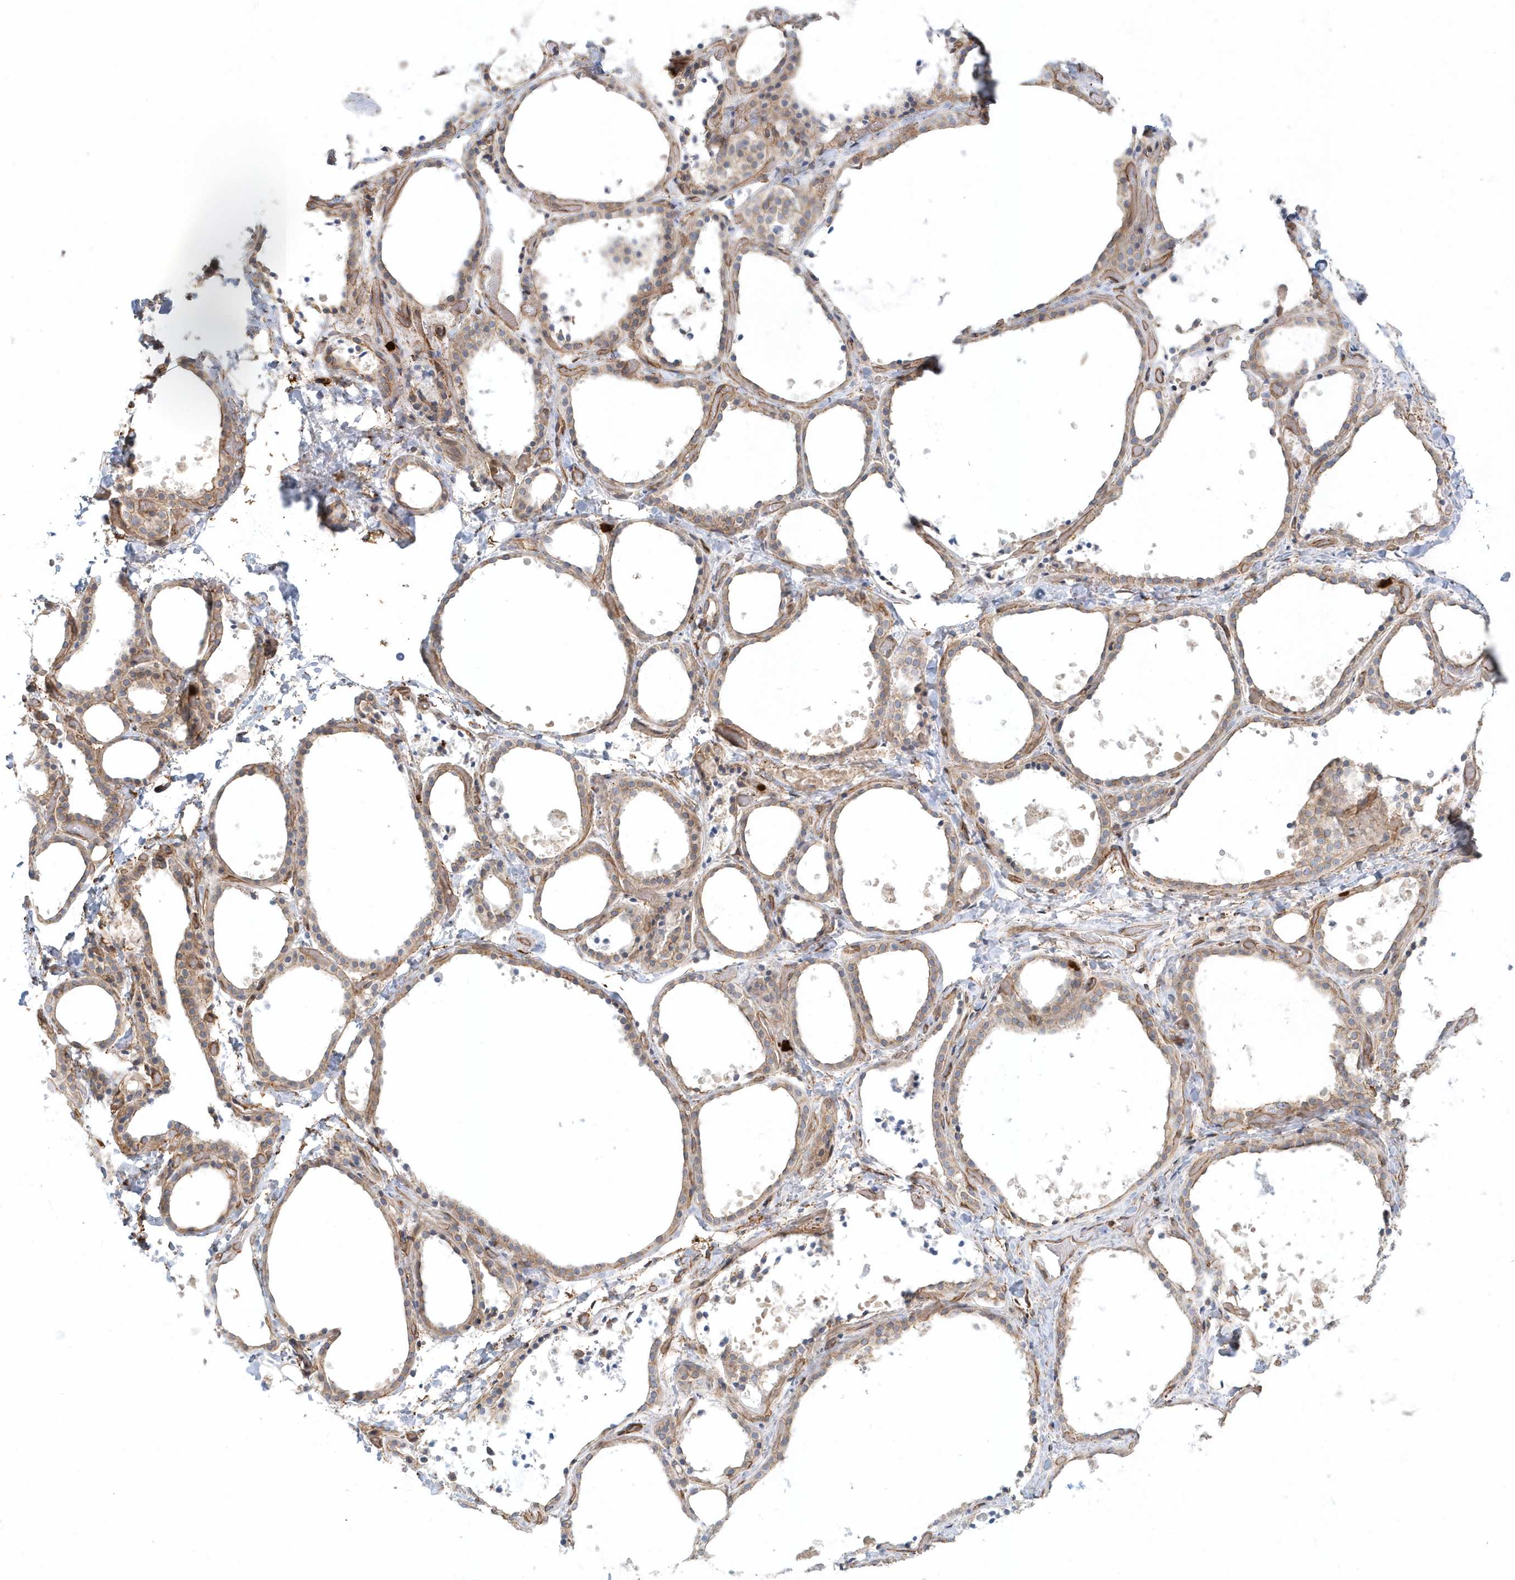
{"staining": {"intensity": "weak", "quantity": ">75%", "location": "cytoplasmic/membranous"}, "tissue": "thyroid gland", "cell_type": "Glandular cells", "image_type": "normal", "snomed": [{"axis": "morphology", "description": "Normal tissue, NOS"}, {"axis": "topography", "description": "Thyroid gland"}], "caption": "High-power microscopy captured an IHC image of normal thyroid gland, revealing weak cytoplasmic/membranous expression in approximately >75% of glandular cells. The staining was performed using DAB, with brown indicating positive protein expression. Nuclei are stained blue with hematoxylin.", "gene": "DNAH1", "patient": {"sex": "female", "age": 44}}